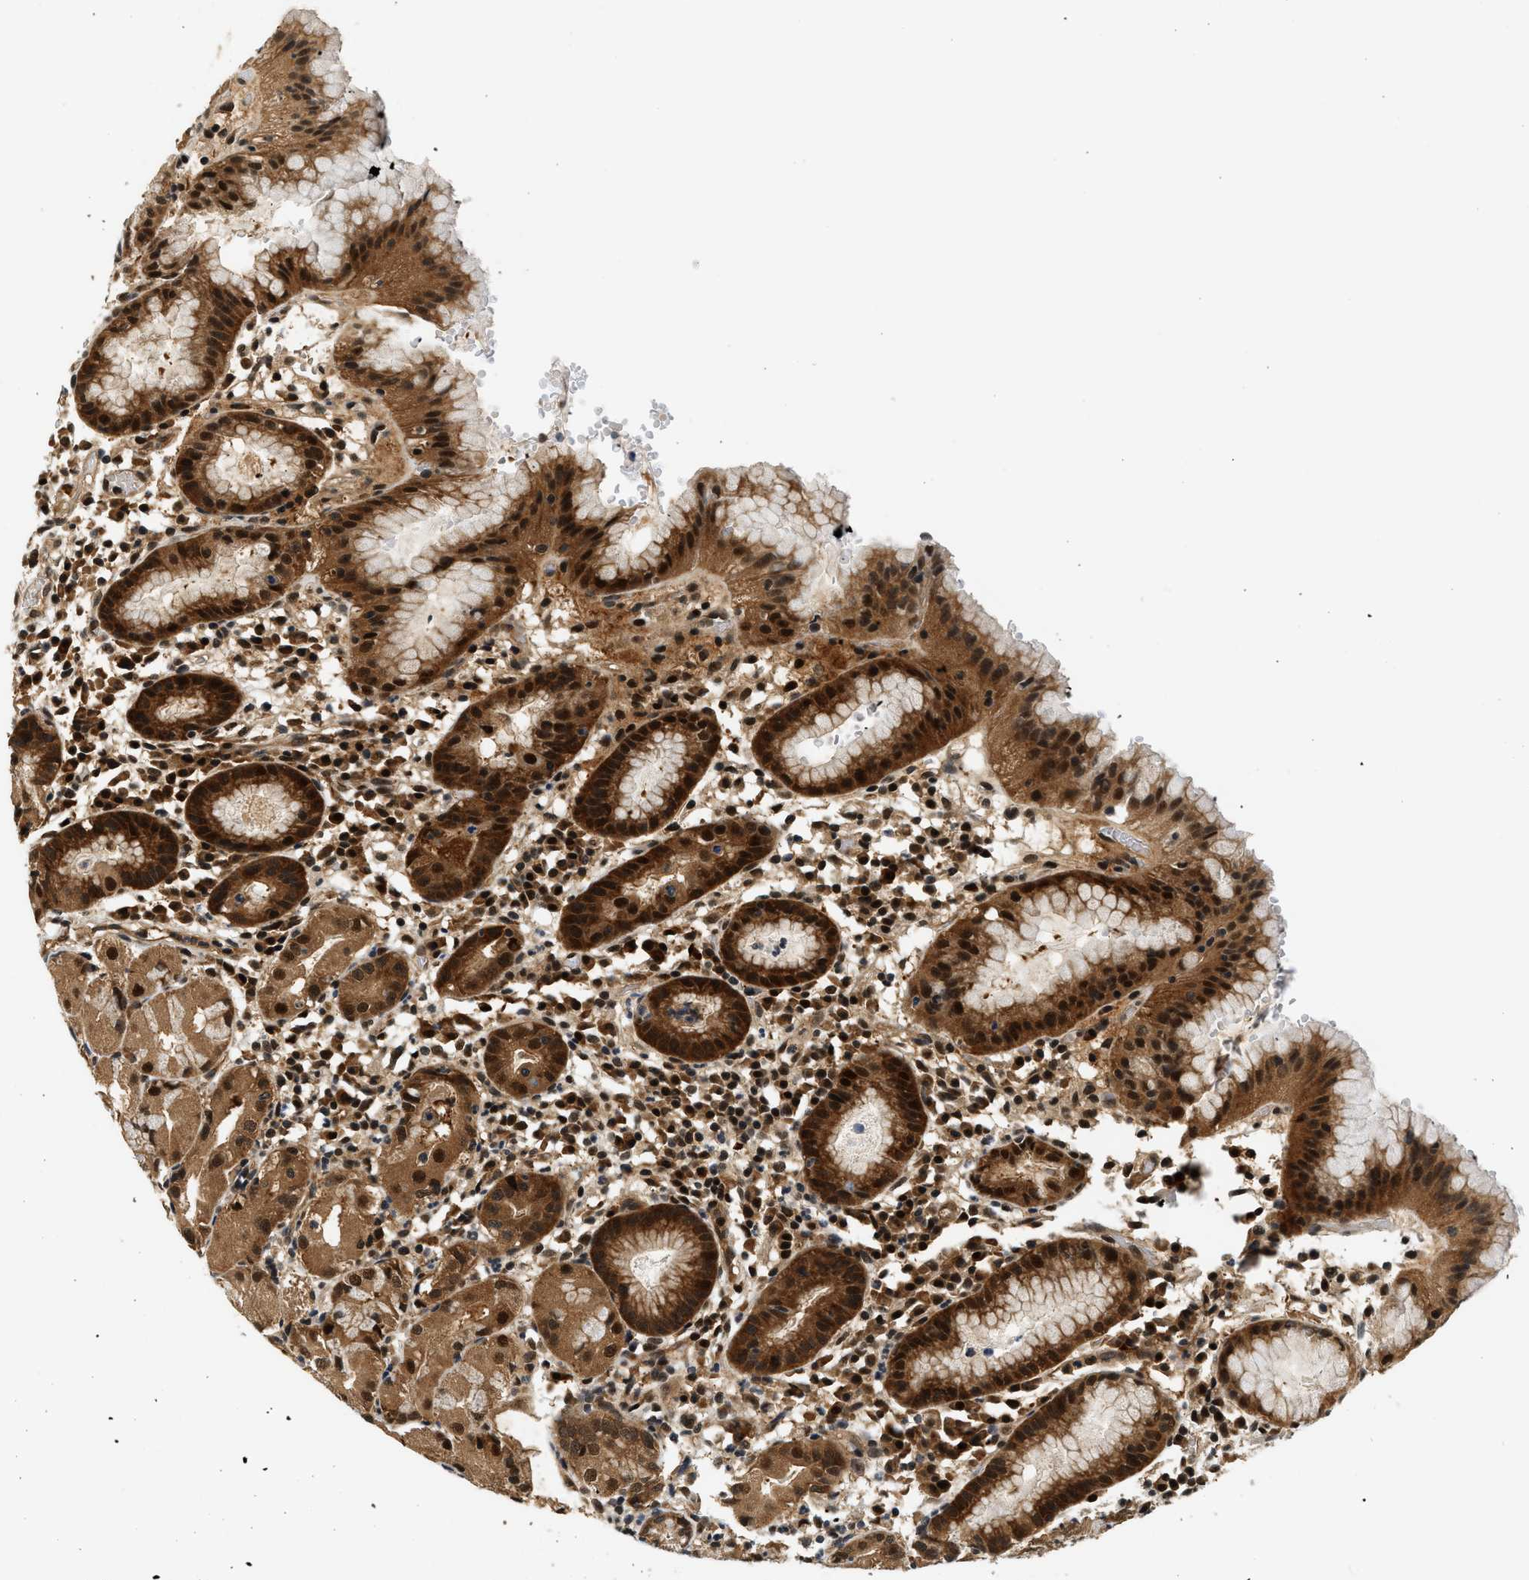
{"staining": {"intensity": "strong", "quantity": ">75%", "location": "cytoplasmic/membranous,nuclear"}, "tissue": "stomach", "cell_type": "Glandular cells", "image_type": "normal", "snomed": [{"axis": "morphology", "description": "Normal tissue, NOS"}, {"axis": "topography", "description": "Stomach"}, {"axis": "topography", "description": "Stomach, lower"}], "caption": "Immunohistochemical staining of benign stomach demonstrates >75% levels of strong cytoplasmic/membranous,nuclear protein staining in about >75% of glandular cells. (Brightfield microscopy of DAB IHC at high magnification).", "gene": "PSMD3", "patient": {"sex": "female", "age": 75}}